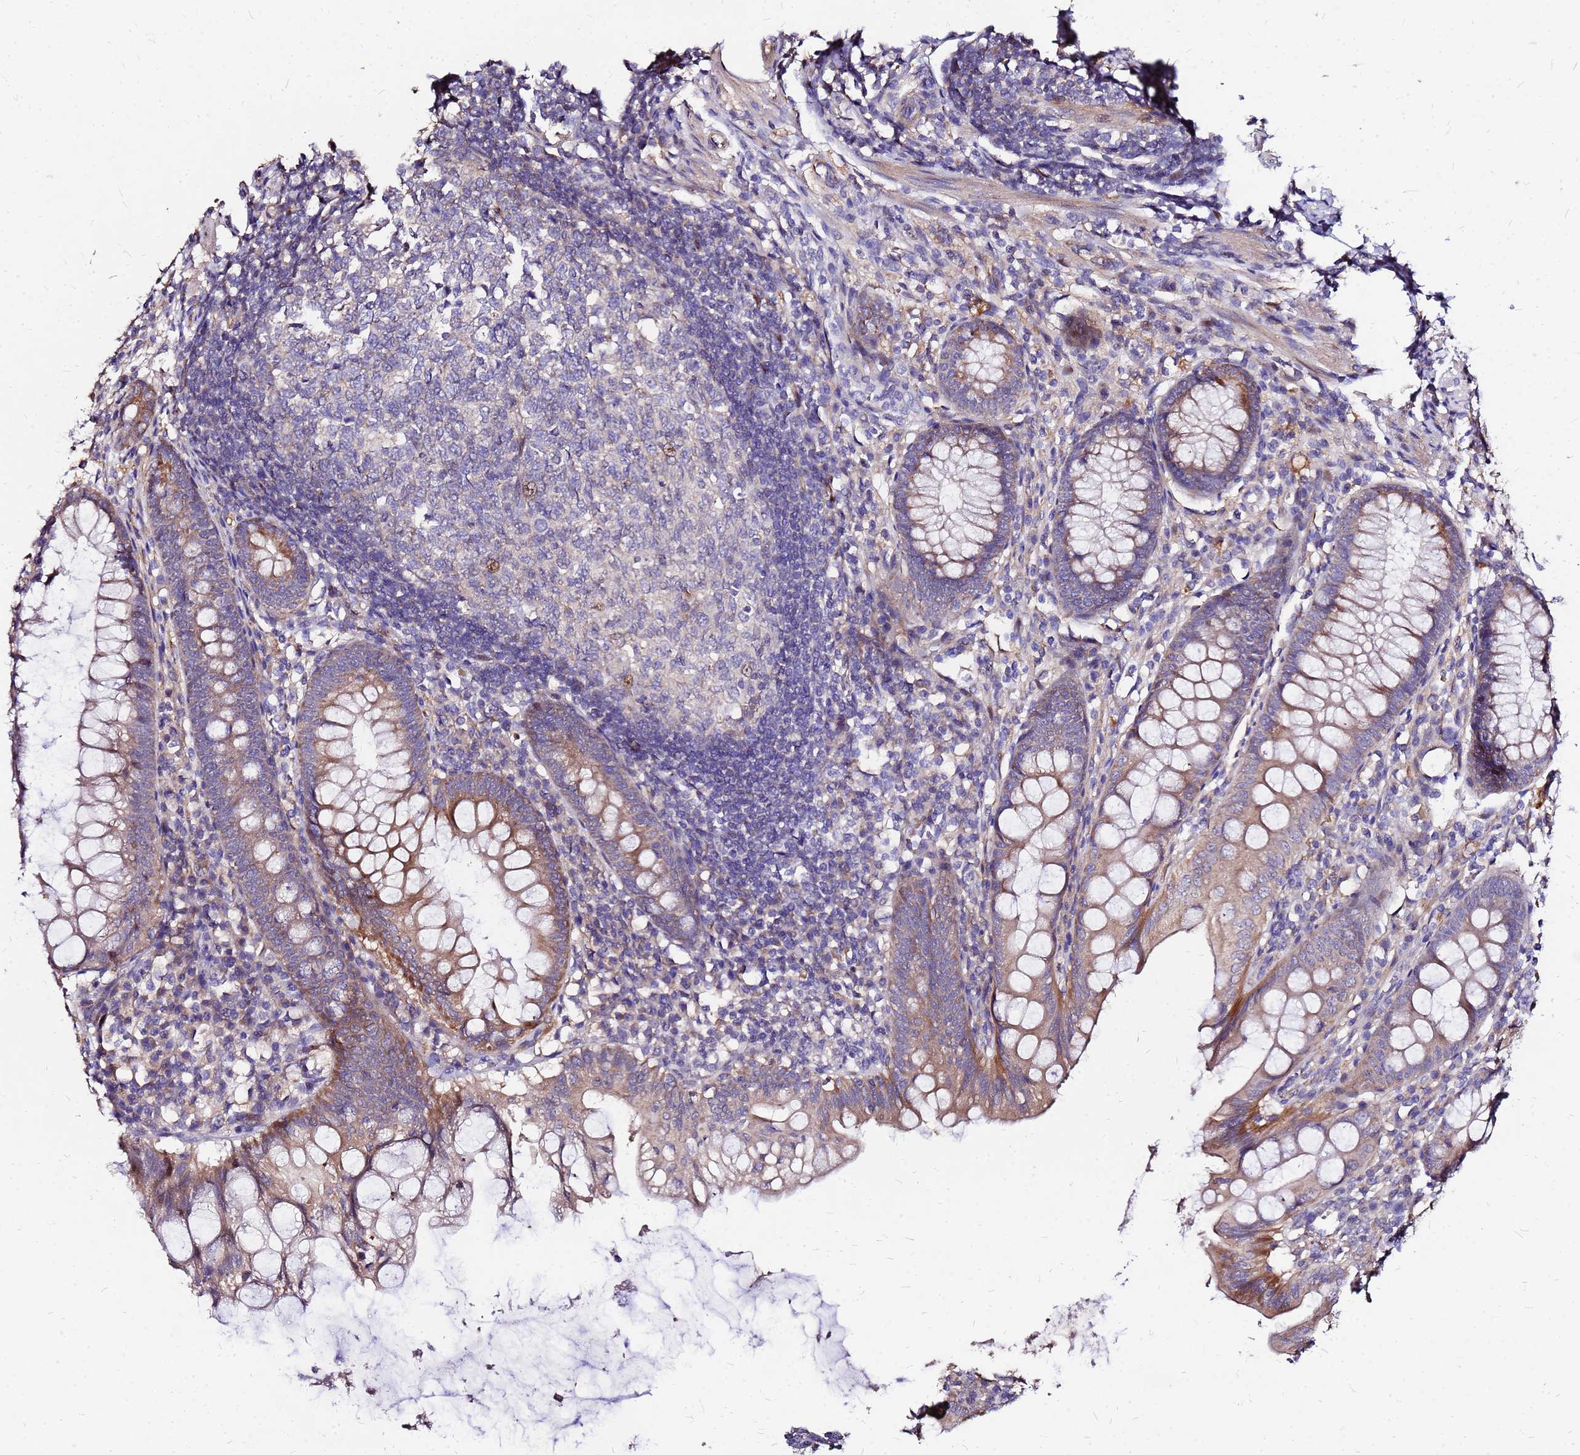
{"staining": {"intensity": "moderate", "quantity": ">75%", "location": "cytoplasmic/membranous"}, "tissue": "appendix", "cell_type": "Glandular cells", "image_type": "normal", "snomed": [{"axis": "morphology", "description": "Normal tissue, NOS"}, {"axis": "topography", "description": "Appendix"}], "caption": "The histopathology image demonstrates a brown stain indicating the presence of a protein in the cytoplasmic/membranous of glandular cells in appendix. The protein is stained brown, and the nuclei are stained in blue (DAB (3,3'-diaminobenzidine) IHC with brightfield microscopy, high magnification).", "gene": "ARHGEF35", "patient": {"sex": "male", "age": 56}}